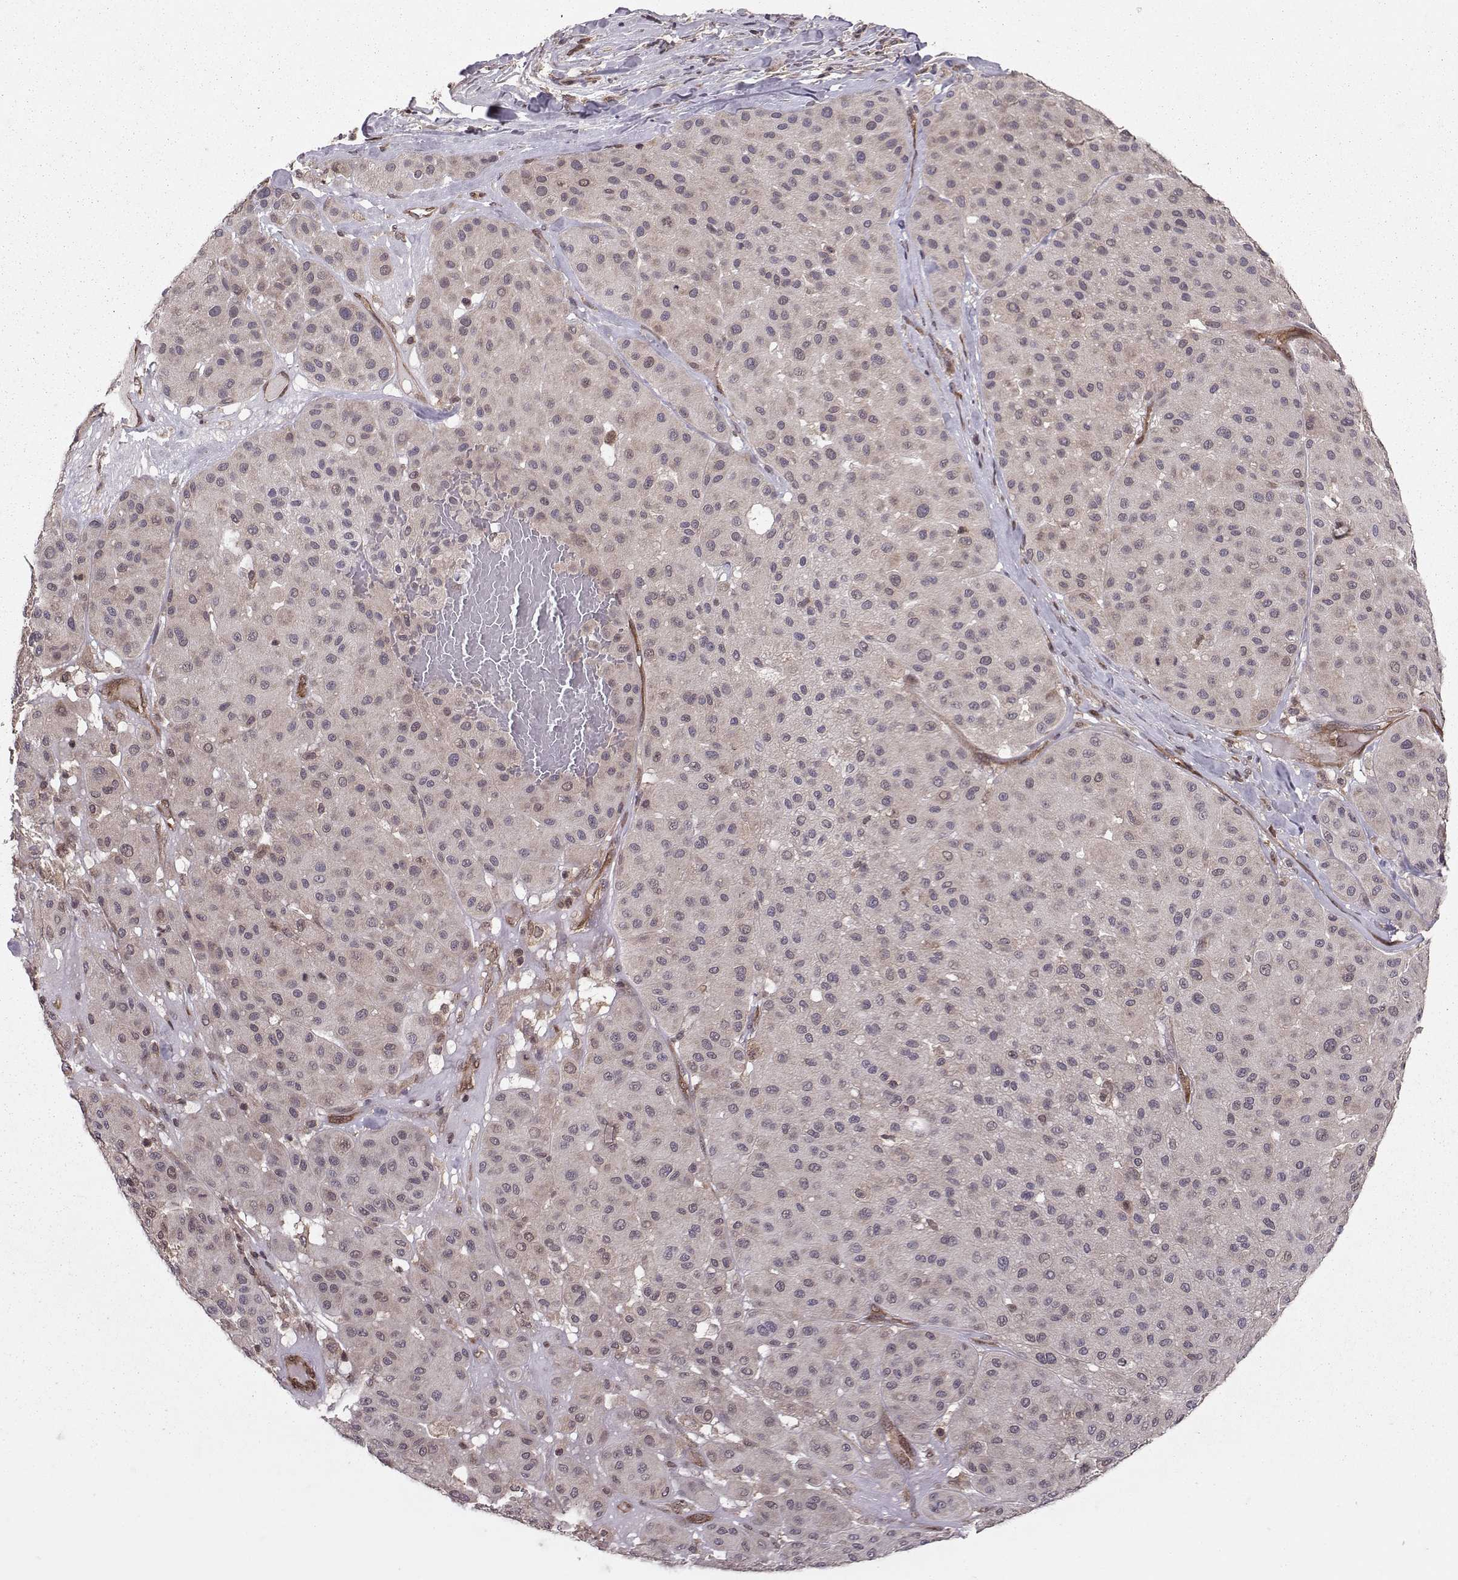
{"staining": {"intensity": "negative", "quantity": "none", "location": "none"}, "tissue": "melanoma", "cell_type": "Tumor cells", "image_type": "cancer", "snomed": [{"axis": "morphology", "description": "Malignant melanoma, Metastatic site"}, {"axis": "topography", "description": "Smooth muscle"}], "caption": "Micrograph shows no significant protein positivity in tumor cells of malignant melanoma (metastatic site). Brightfield microscopy of immunohistochemistry stained with DAB (brown) and hematoxylin (blue), captured at high magnification.", "gene": "PPP2R2A", "patient": {"sex": "male", "age": 41}}